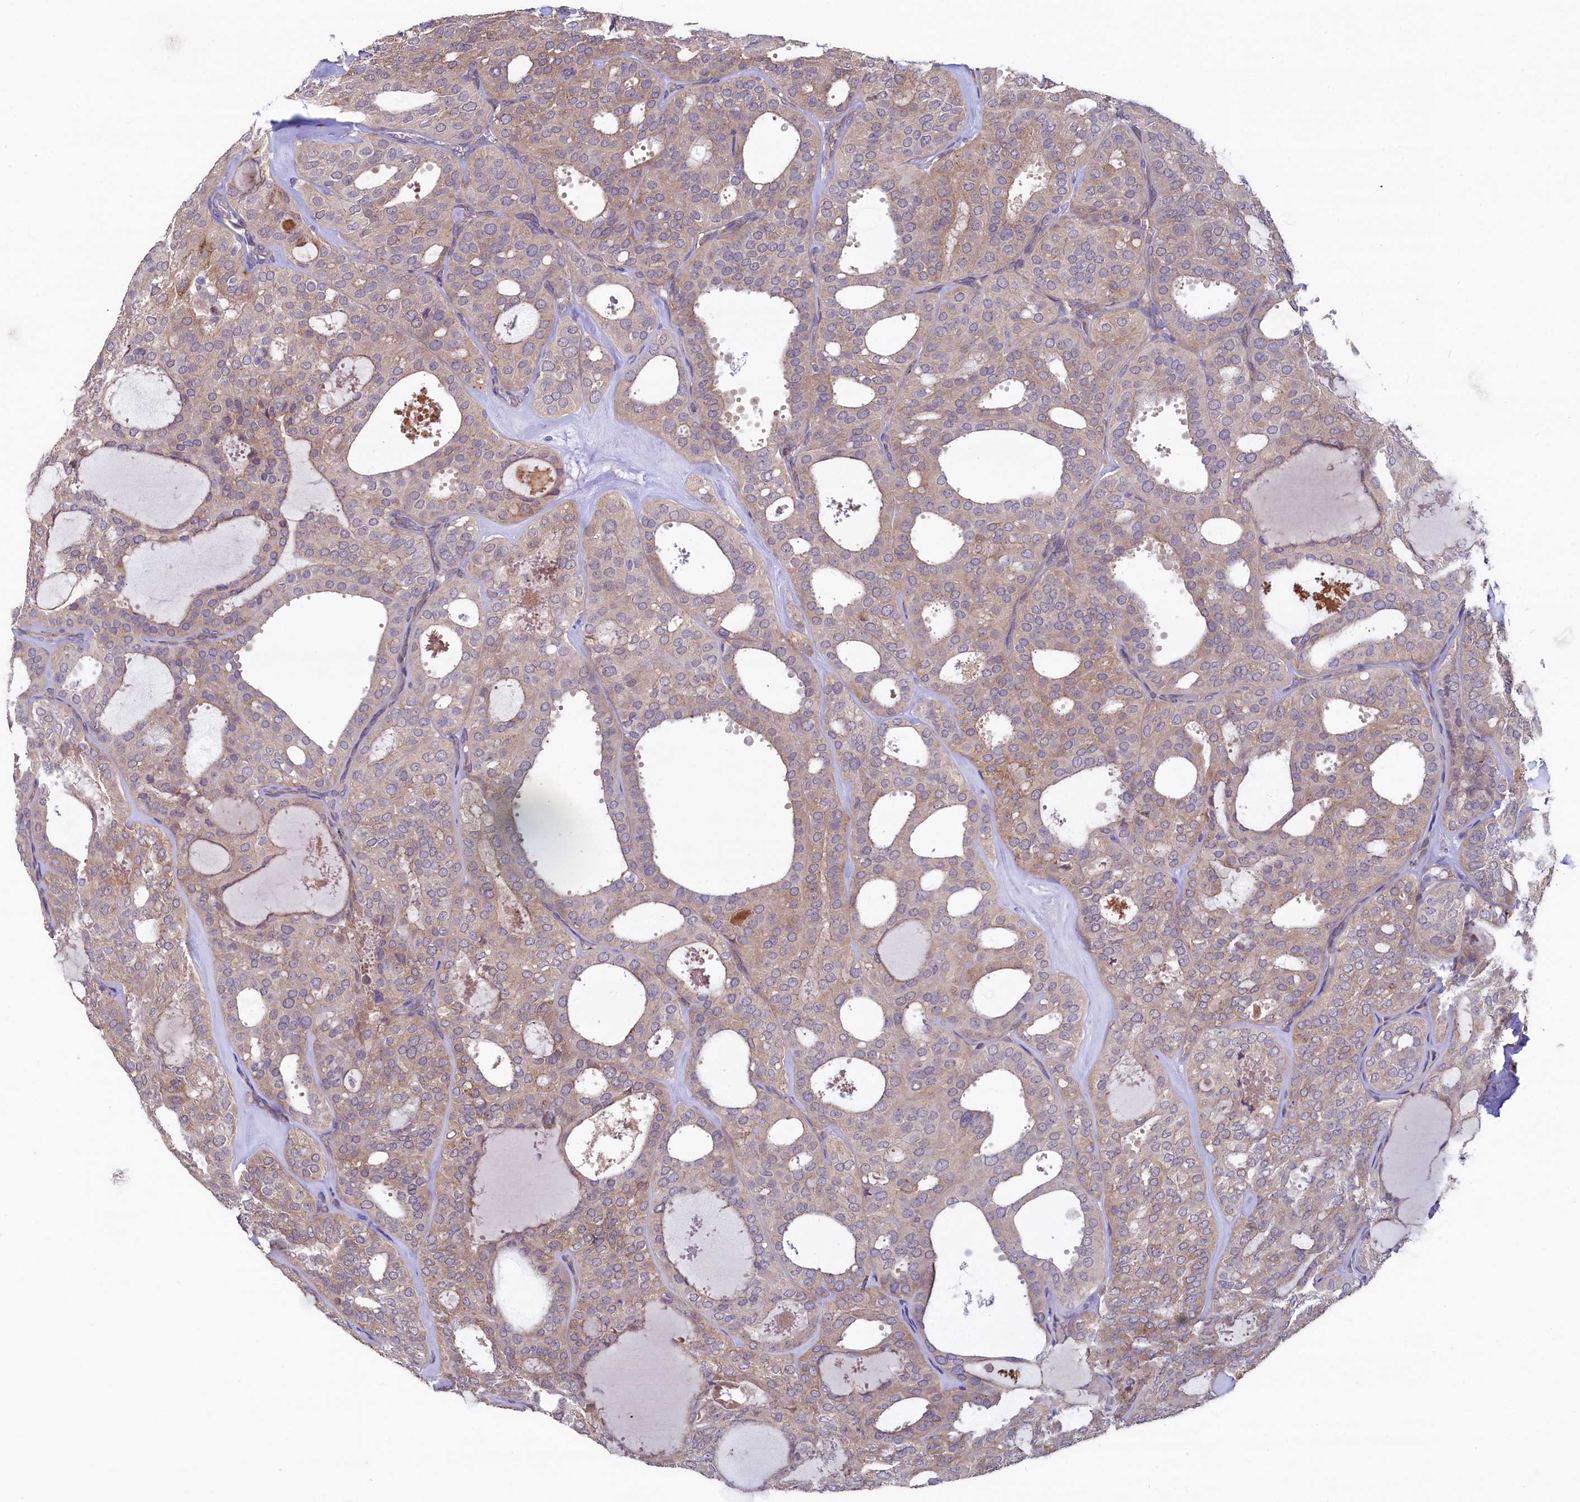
{"staining": {"intensity": "weak", "quantity": "25%-75%", "location": "cytoplasmic/membranous"}, "tissue": "thyroid cancer", "cell_type": "Tumor cells", "image_type": "cancer", "snomed": [{"axis": "morphology", "description": "Follicular adenoma carcinoma, NOS"}, {"axis": "topography", "description": "Thyroid gland"}], "caption": "Human thyroid cancer stained with a brown dye exhibits weak cytoplasmic/membranous positive staining in approximately 25%-75% of tumor cells.", "gene": "SPATA2L", "patient": {"sex": "male", "age": 75}}